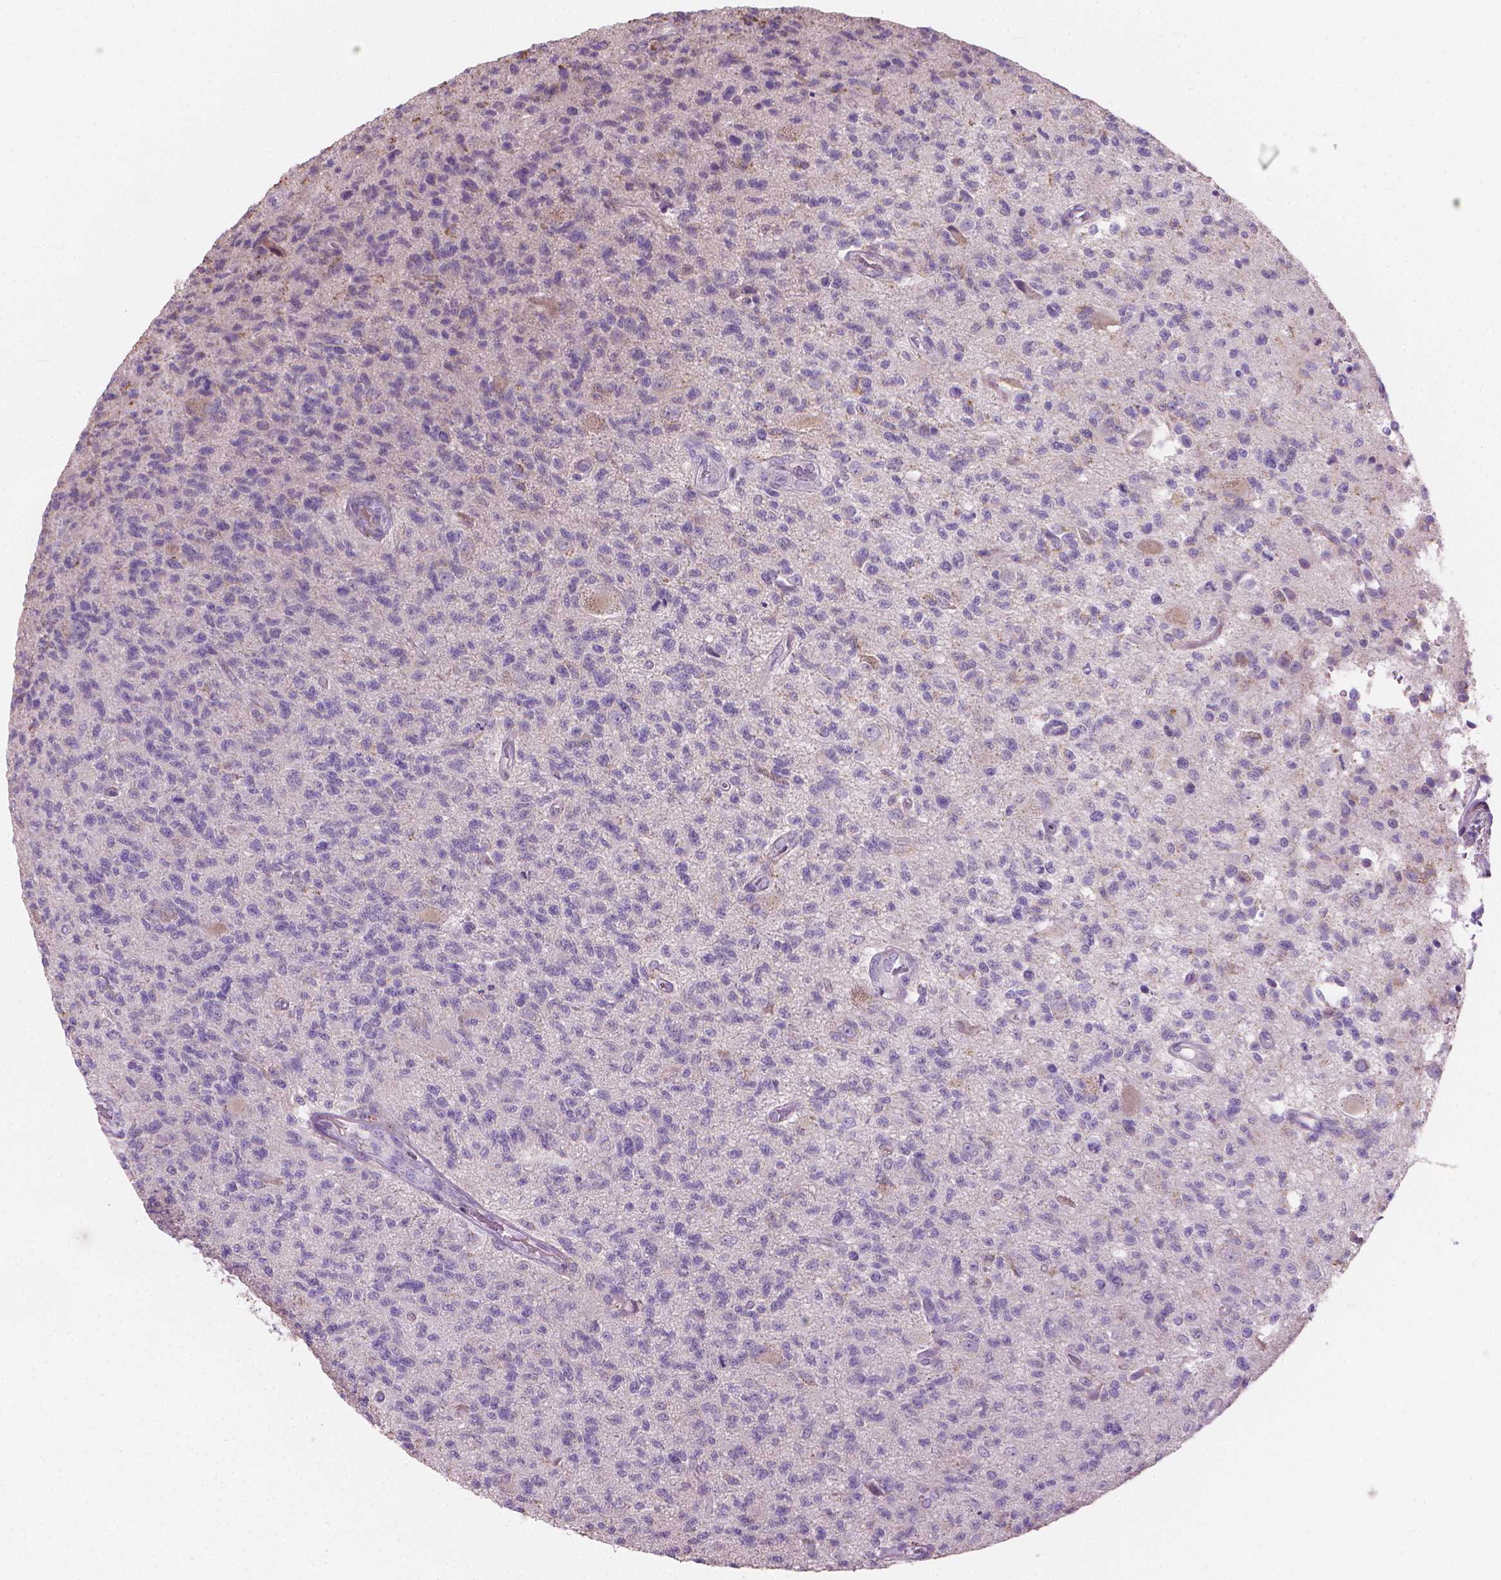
{"staining": {"intensity": "negative", "quantity": "none", "location": "none"}, "tissue": "glioma", "cell_type": "Tumor cells", "image_type": "cancer", "snomed": [{"axis": "morphology", "description": "Glioma, malignant, High grade"}, {"axis": "topography", "description": "Brain"}], "caption": "Protein analysis of glioma shows no significant positivity in tumor cells.", "gene": "CABCOCO1", "patient": {"sex": "male", "age": 56}}